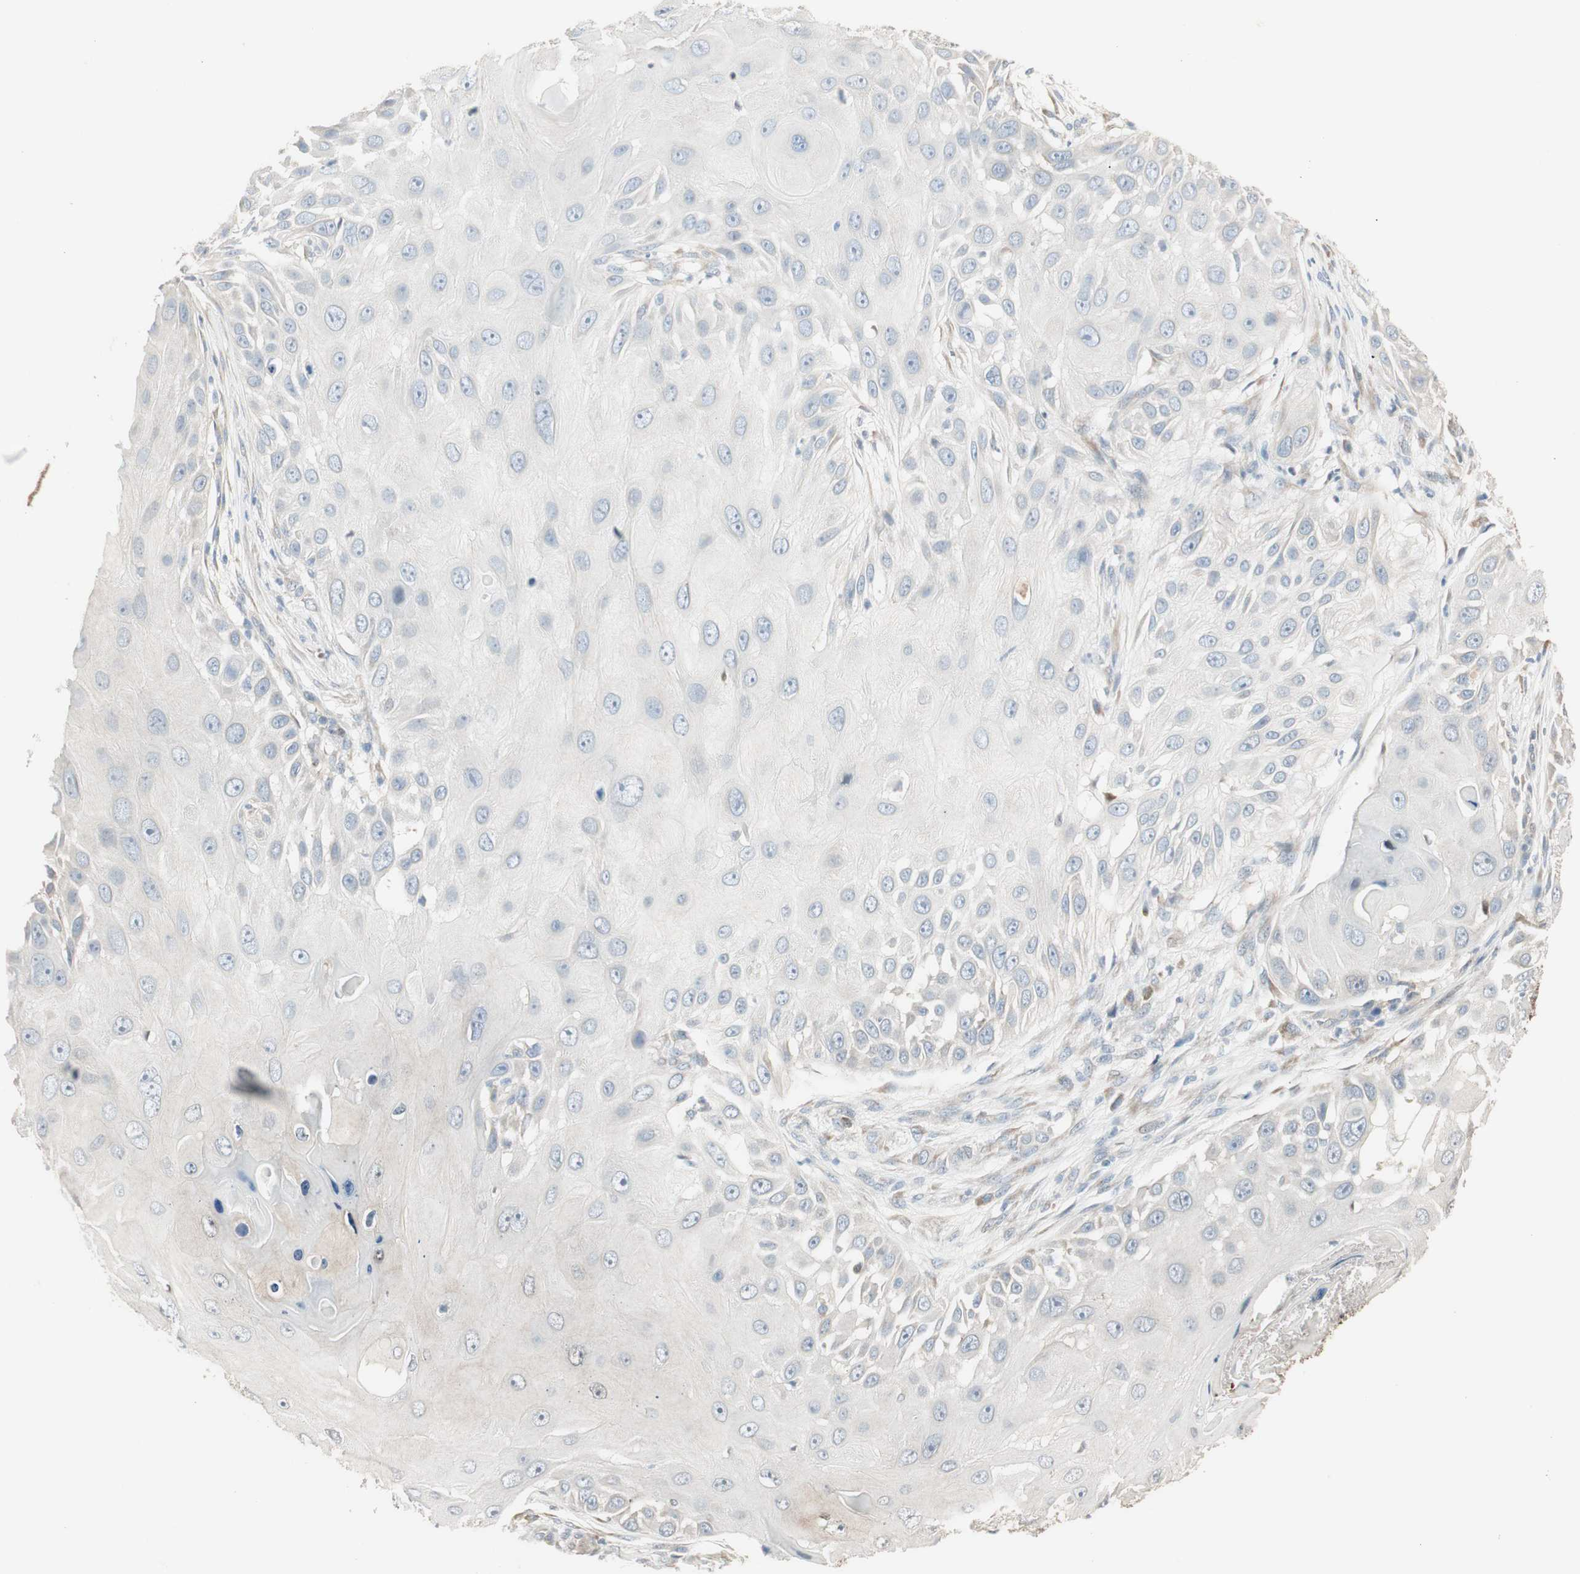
{"staining": {"intensity": "negative", "quantity": "none", "location": "none"}, "tissue": "skin cancer", "cell_type": "Tumor cells", "image_type": "cancer", "snomed": [{"axis": "morphology", "description": "Squamous cell carcinoma, NOS"}, {"axis": "topography", "description": "Skin"}], "caption": "The immunohistochemistry histopathology image has no significant staining in tumor cells of skin cancer (squamous cell carcinoma) tissue.", "gene": "PDZK1", "patient": {"sex": "female", "age": 44}}